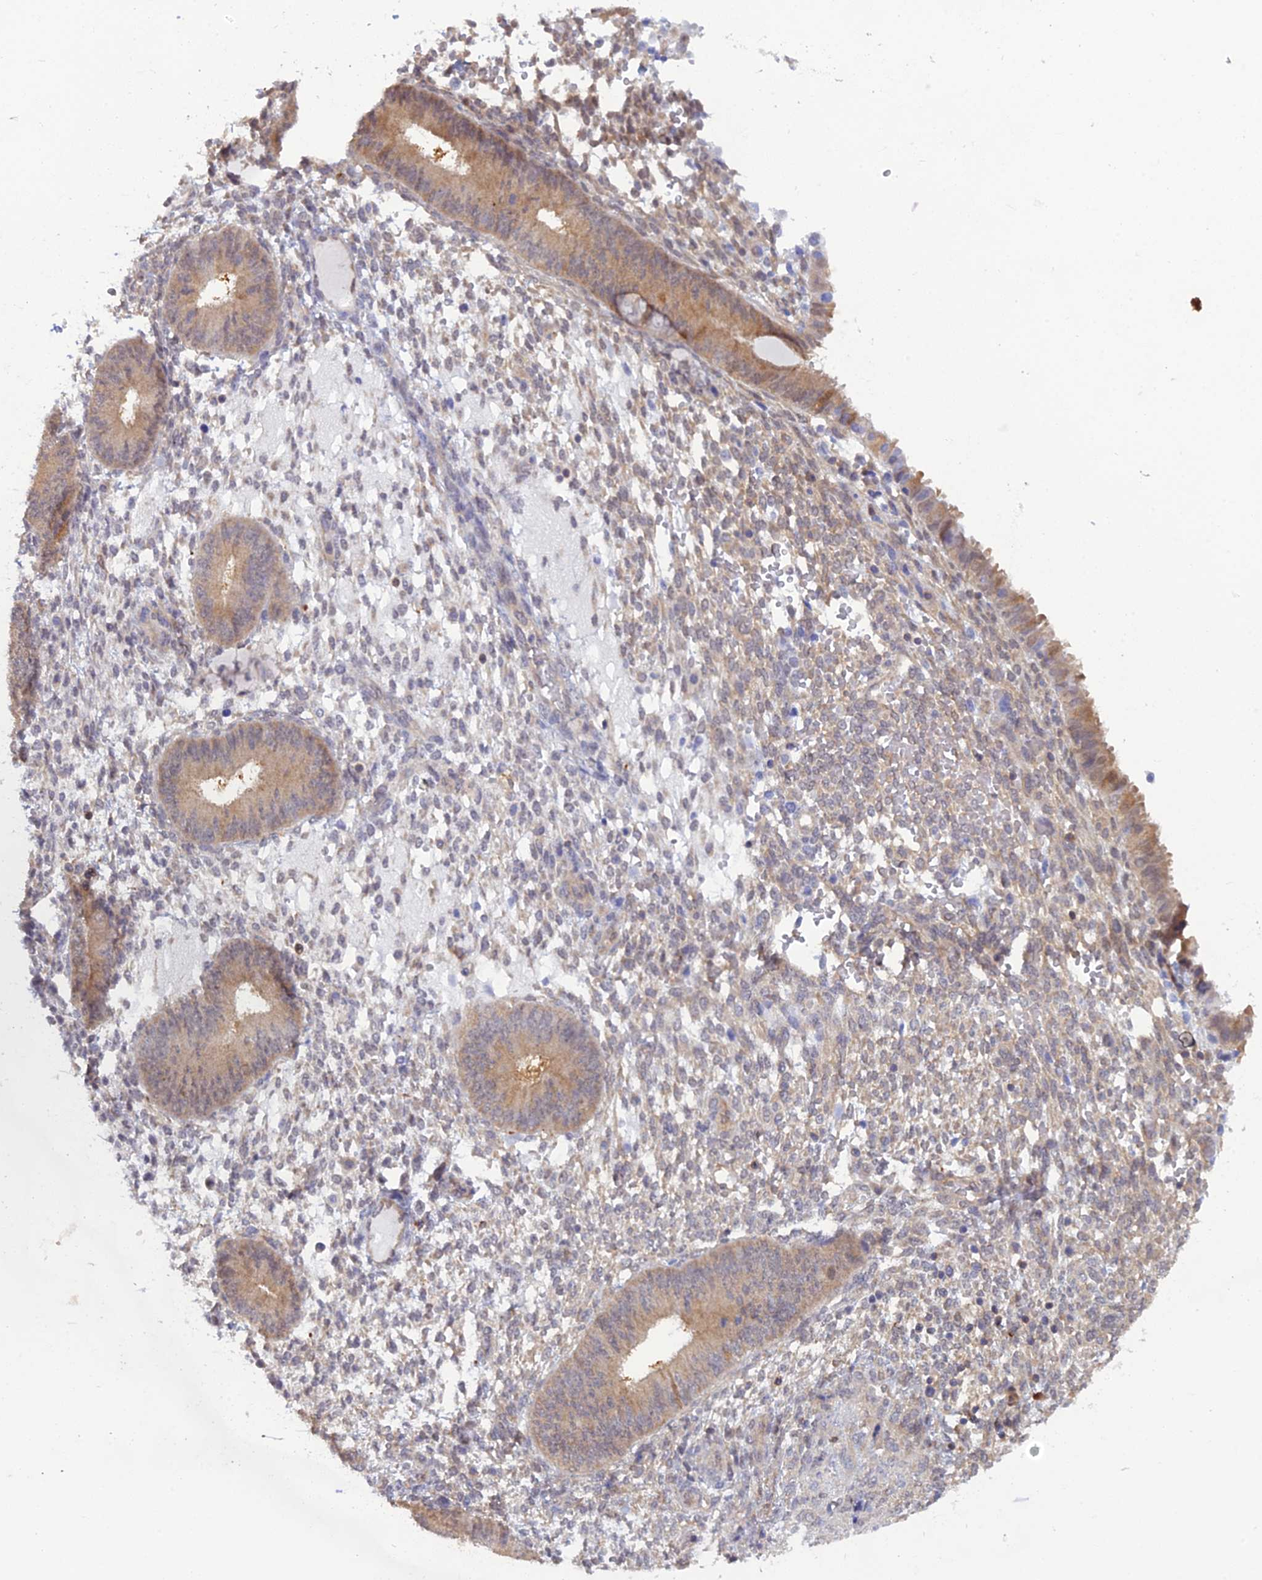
{"staining": {"intensity": "negative", "quantity": "none", "location": "none"}, "tissue": "endometrium", "cell_type": "Cells in endometrial stroma", "image_type": "normal", "snomed": [{"axis": "morphology", "description": "Normal tissue, NOS"}, {"axis": "topography", "description": "Endometrium"}], "caption": "The micrograph shows no staining of cells in endometrial stroma in normal endometrium.", "gene": "HINT1", "patient": {"sex": "female", "age": 49}}